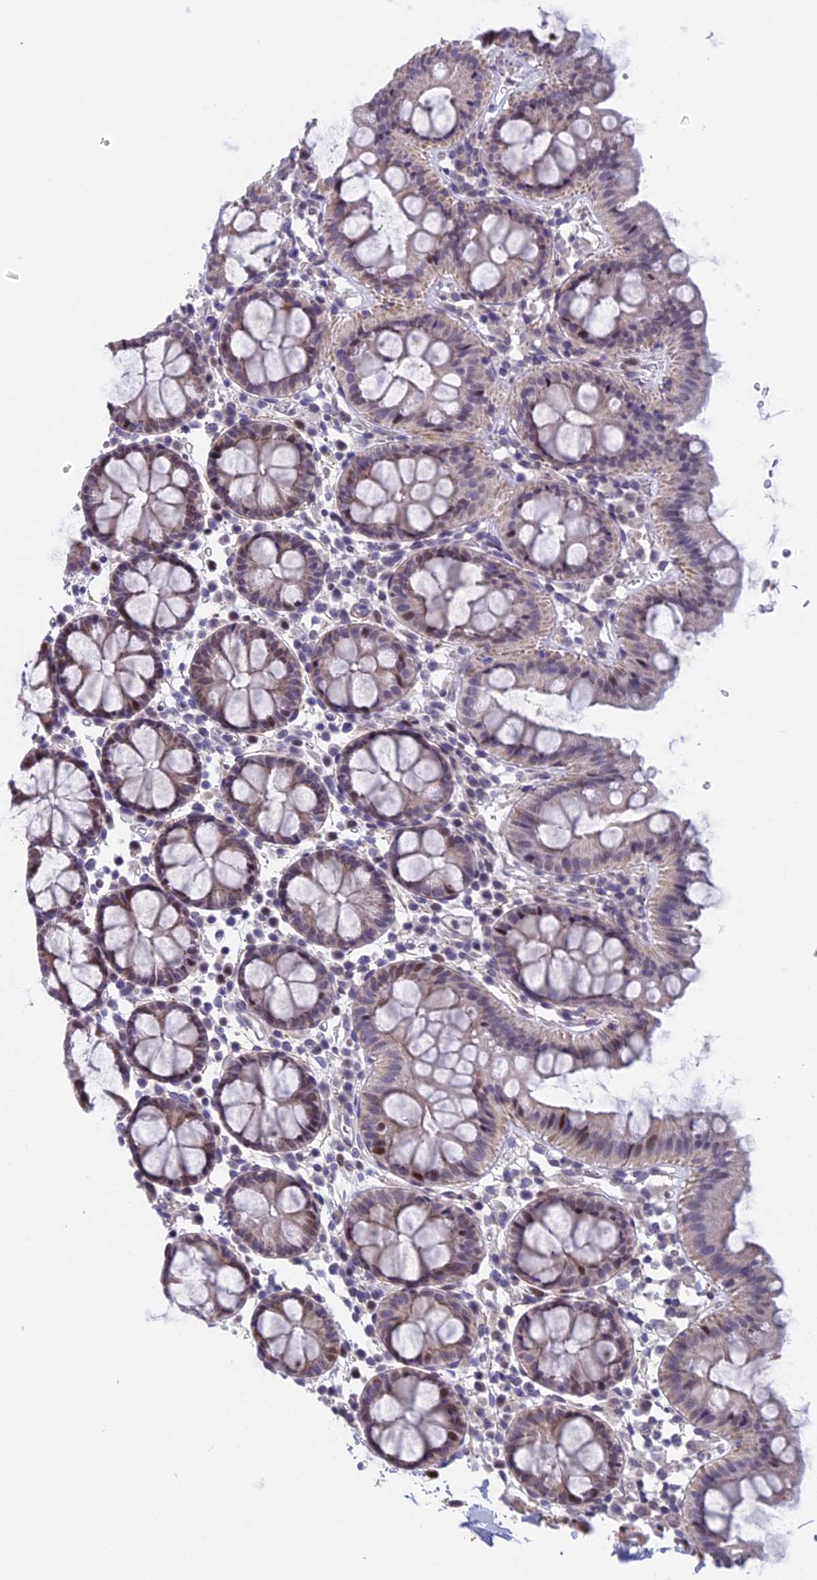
{"staining": {"intensity": "negative", "quantity": "none", "location": "none"}, "tissue": "colon", "cell_type": "Endothelial cells", "image_type": "normal", "snomed": [{"axis": "morphology", "description": "Normal tissue, NOS"}, {"axis": "topography", "description": "Colon"}], "caption": "Endothelial cells show no significant positivity in normal colon.", "gene": "XKR9", "patient": {"sex": "male", "age": 75}}